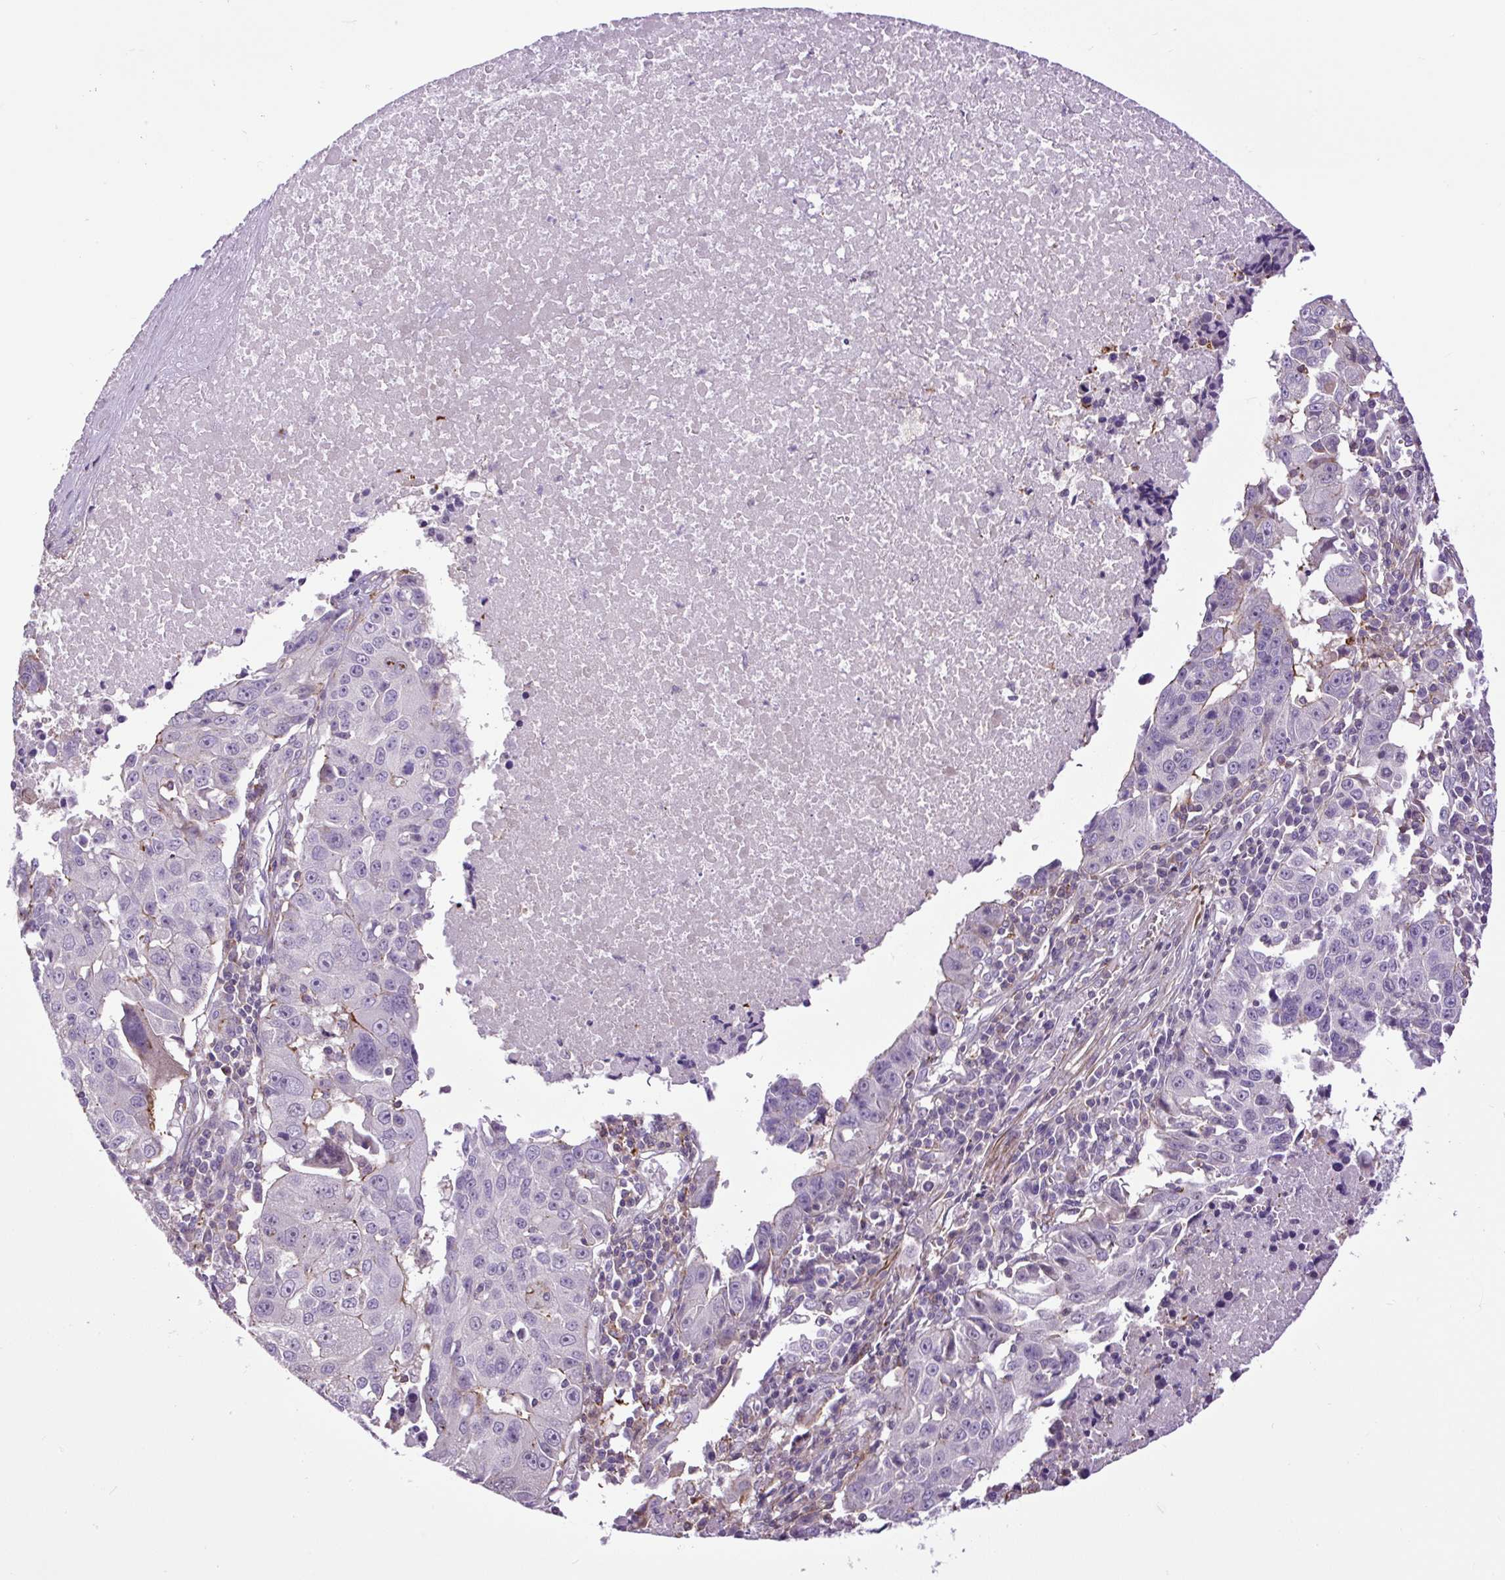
{"staining": {"intensity": "negative", "quantity": "none", "location": "none"}, "tissue": "lung cancer", "cell_type": "Tumor cells", "image_type": "cancer", "snomed": [{"axis": "morphology", "description": "Squamous cell carcinoma, NOS"}, {"axis": "topography", "description": "Lung"}], "caption": "Immunohistochemistry of lung cancer exhibits no positivity in tumor cells.", "gene": "ZNF197", "patient": {"sex": "female", "age": 66}}